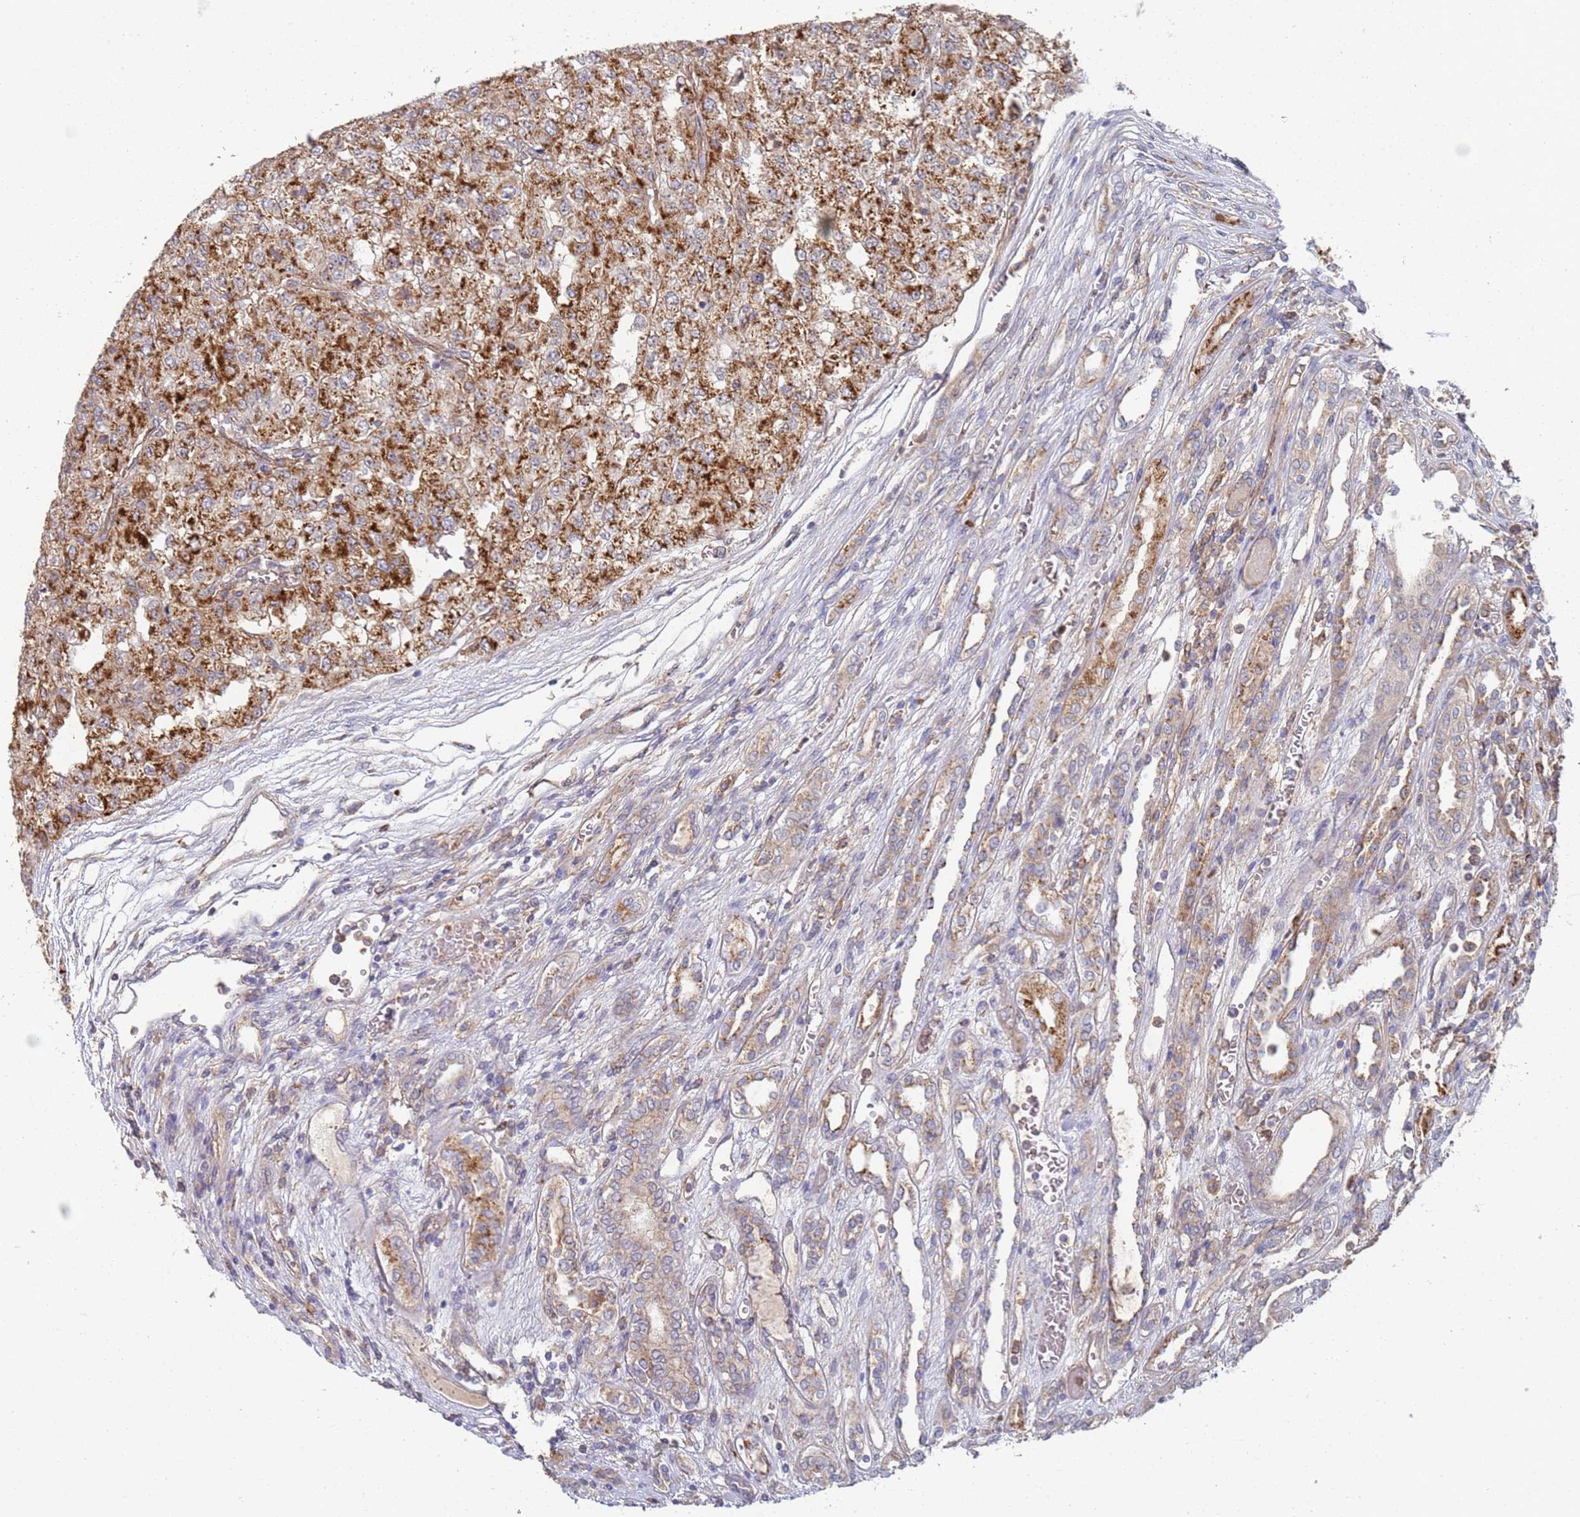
{"staining": {"intensity": "strong", "quantity": ">75%", "location": "cytoplasmic/membranous"}, "tissue": "renal cancer", "cell_type": "Tumor cells", "image_type": "cancer", "snomed": [{"axis": "morphology", "description": "Adenocarcinoma, NOS"}, {"axis": "topography", "description": "Kidney"}], "caption": "Immunohistochemical staining of adenocarcinoma (renal) reveals strong cytoplasmic/membranous protein staining in about >75% of tumor cells. (IHC, brightfield microscopy, high magnification).", "gene": "ABCB6", "patient": {"sex": "female", "age": 54}}